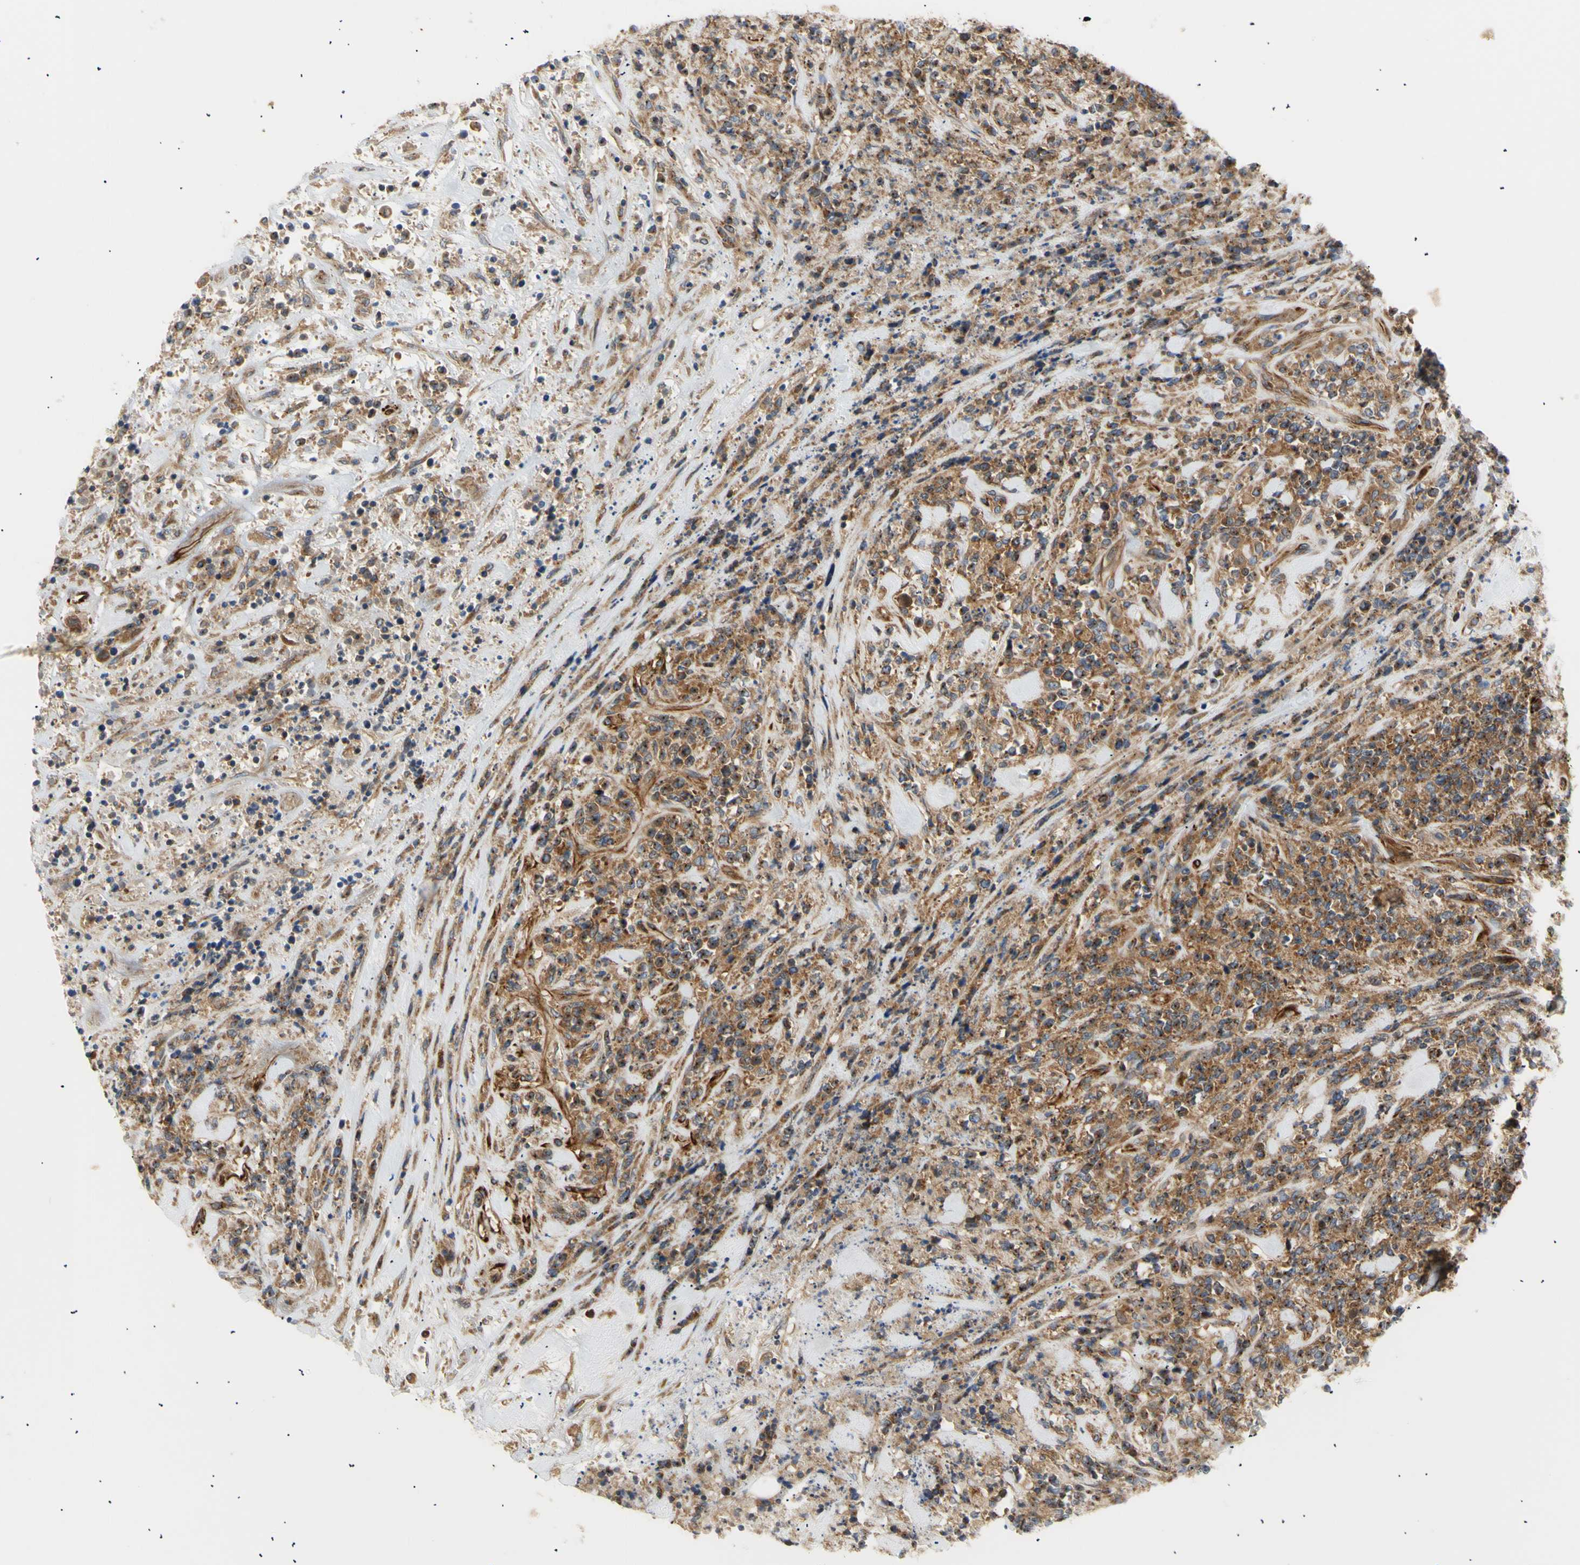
{"staining": {"intensity": "strong", "quantity": ">75%", "location": "cytoplasmic/membranous"}, "tissue": "lymphoma", "cell_type": "Tumor cells", "image_type": "cancer", "snomed": [{"axis": "morphology", "description": "Malignant lymphoma, non-Hodgkin's type, High grade"}, {"axis": "topography", "description": "Soft tissue"}], "caption": "Tumor cells show strong cytoplasmic/membranous positivity in about >75% of cells in lymphoma.", "gene": "TUBG2", "patient": {"sex": "male", "age": 18}}